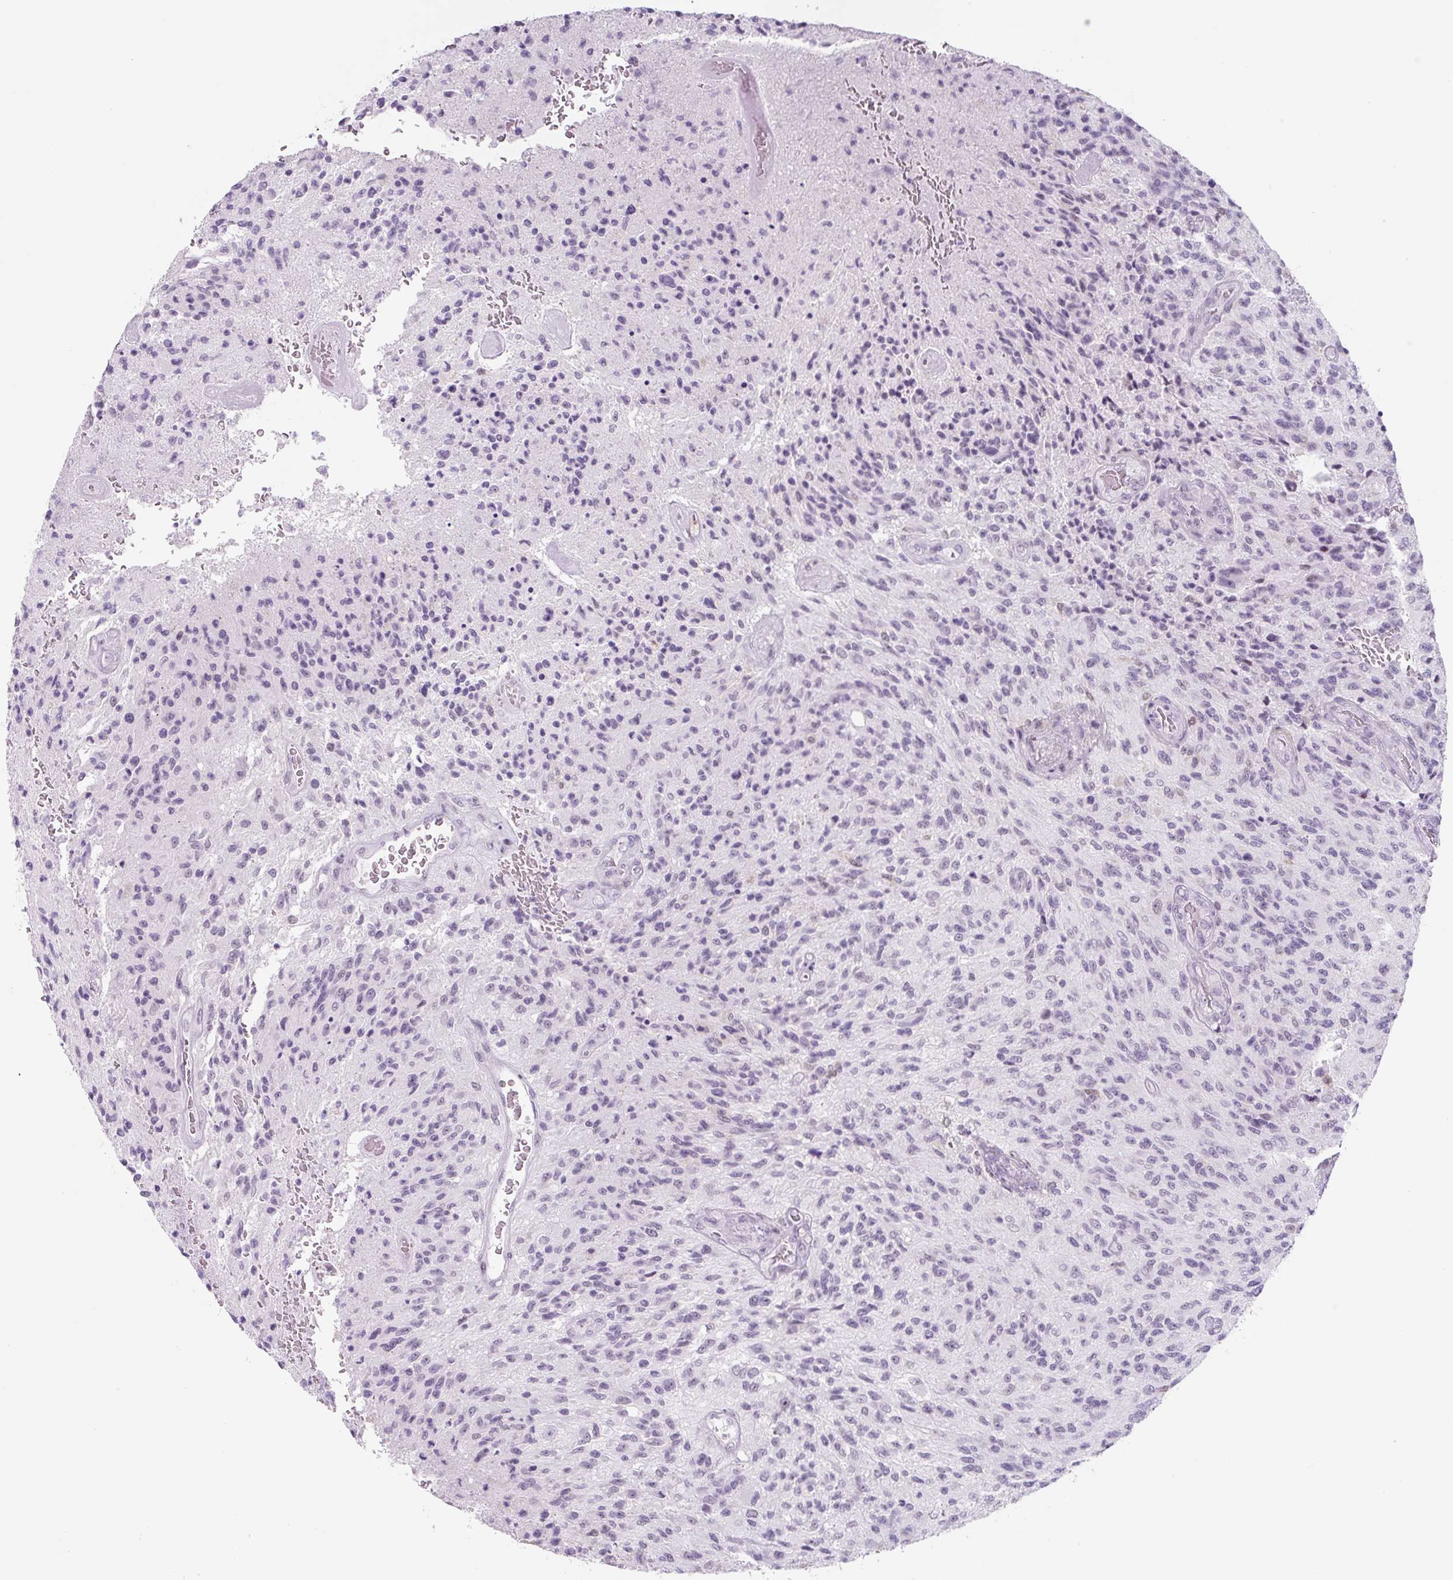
{"staining": {"intensity": "negative", "quantity": "none", "location": "none"}, "tissue": "glioma", "cell_type": "Tumor cells", "image_type": "cancer", "snomed": [{"axis": "morphology", "description": "Normal tissue, NOS"}, {"axis": "morphology", "description": "Glioma, malignant, High grade"}, {"axis": "topography", "description": "Cerebral cortex"}], "caption": "A high-resolution histopathology image shows IHC staining of glioma, which displays no significant staining in tumor cells. (DAB immunohistochemistry (IHC), high magnification).", "gene": "TNFRSF8", "patient": {"sex": "male", "age": 56}}